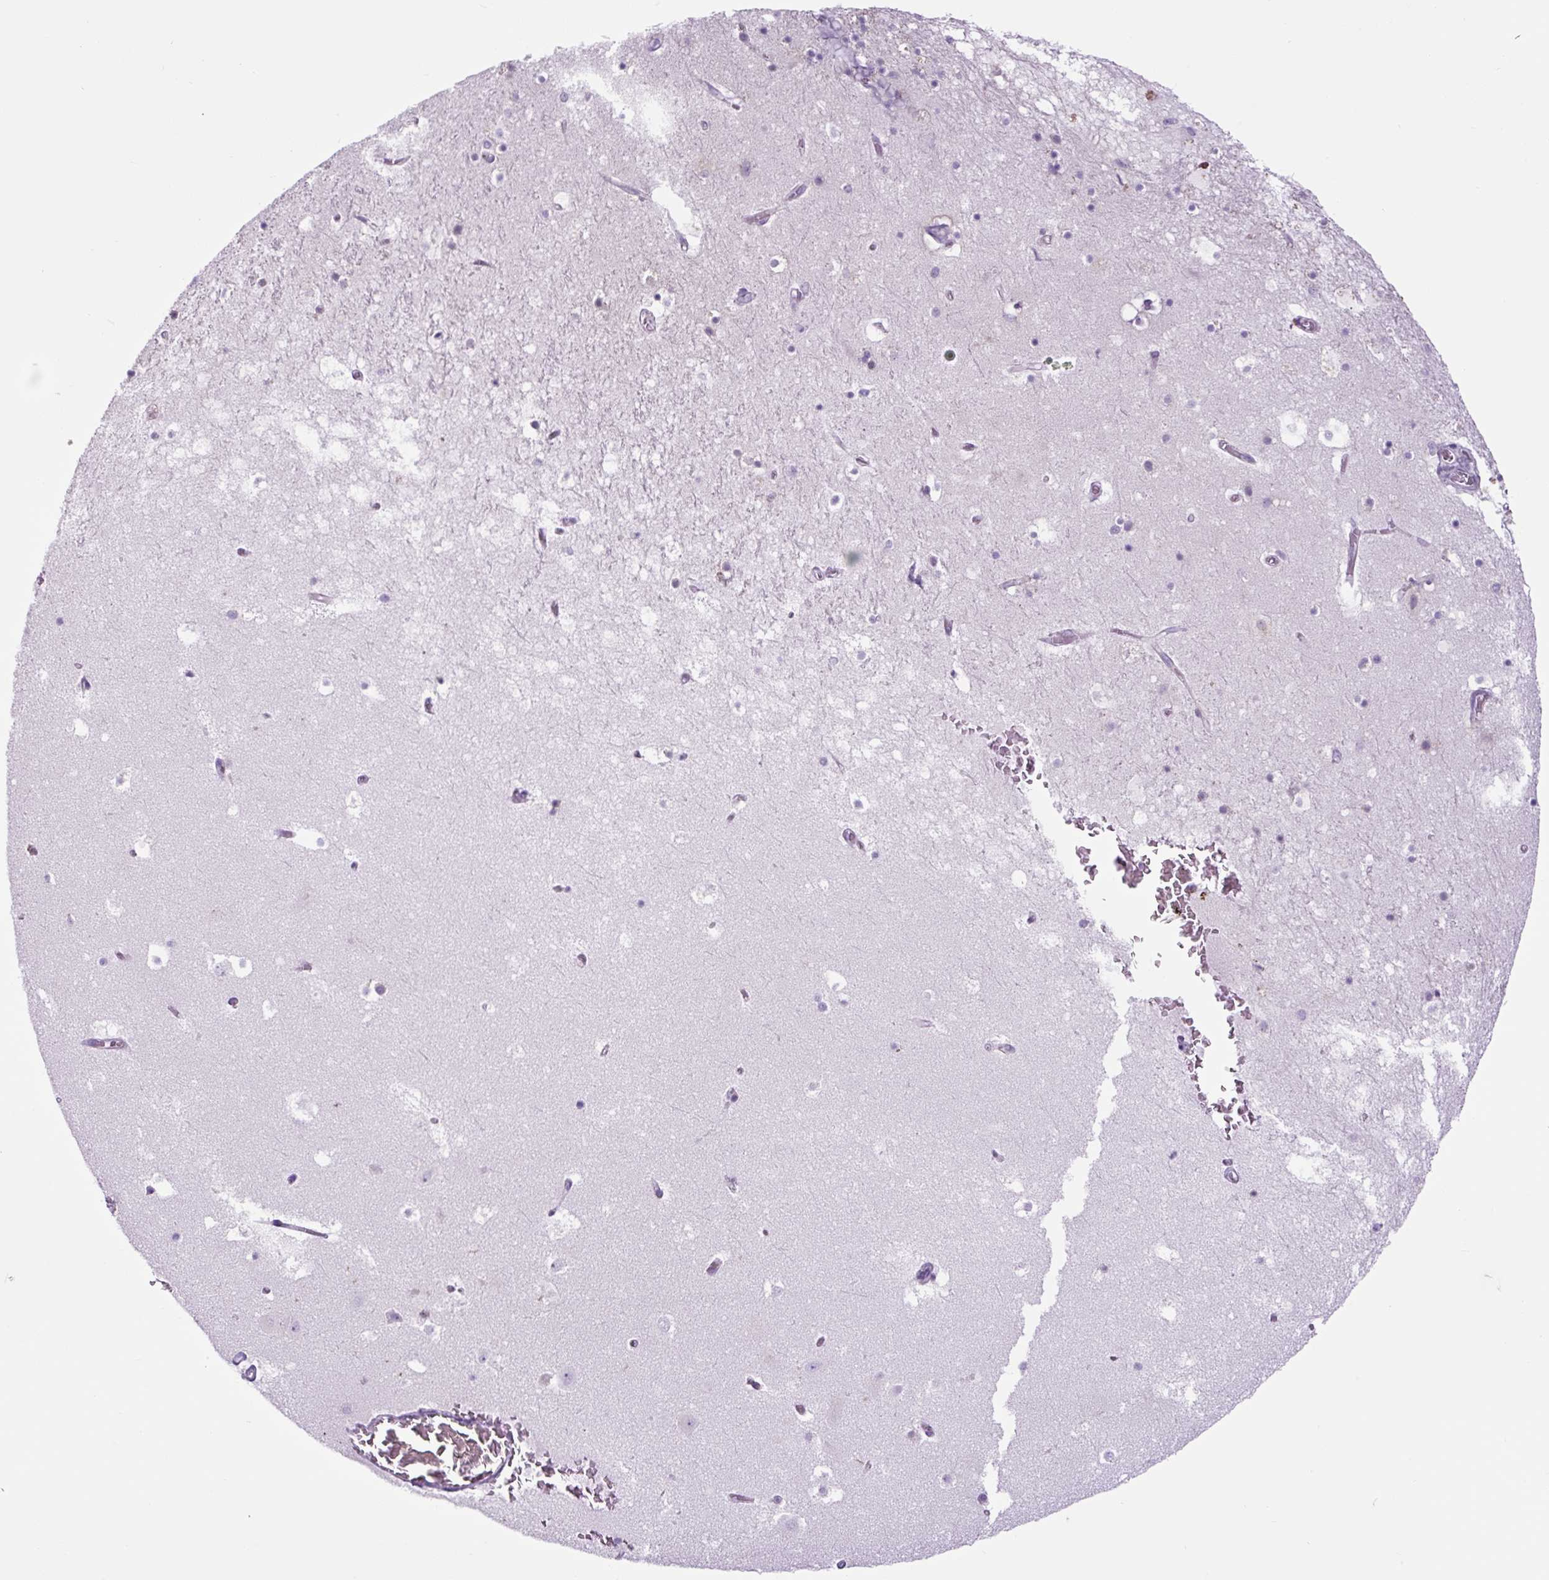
{"staining": {"intensity": "moderate", "quantity": "<25%", "location": "cytoplasmic/membranous"}, "tissue": "hippocampus", "cell_type": "Glial cells", "image_type": "normal", "snomed": [{"axis": "morphology", "description": "Normal tissue, NOS"}, {"axis": "topography", "description": "Hippocampus"}], "caption": "High-magnification brightfield microscopy of benign hippocampus stained with DAB (brown) and counterstained with hematoxylin (blue). glial cells exhibit moderate cytoplasmic/membranous staining is identified in approximately<25% of cells.", "gene": "GORASP1", "patient": {"sex": "female", "age": 52}}